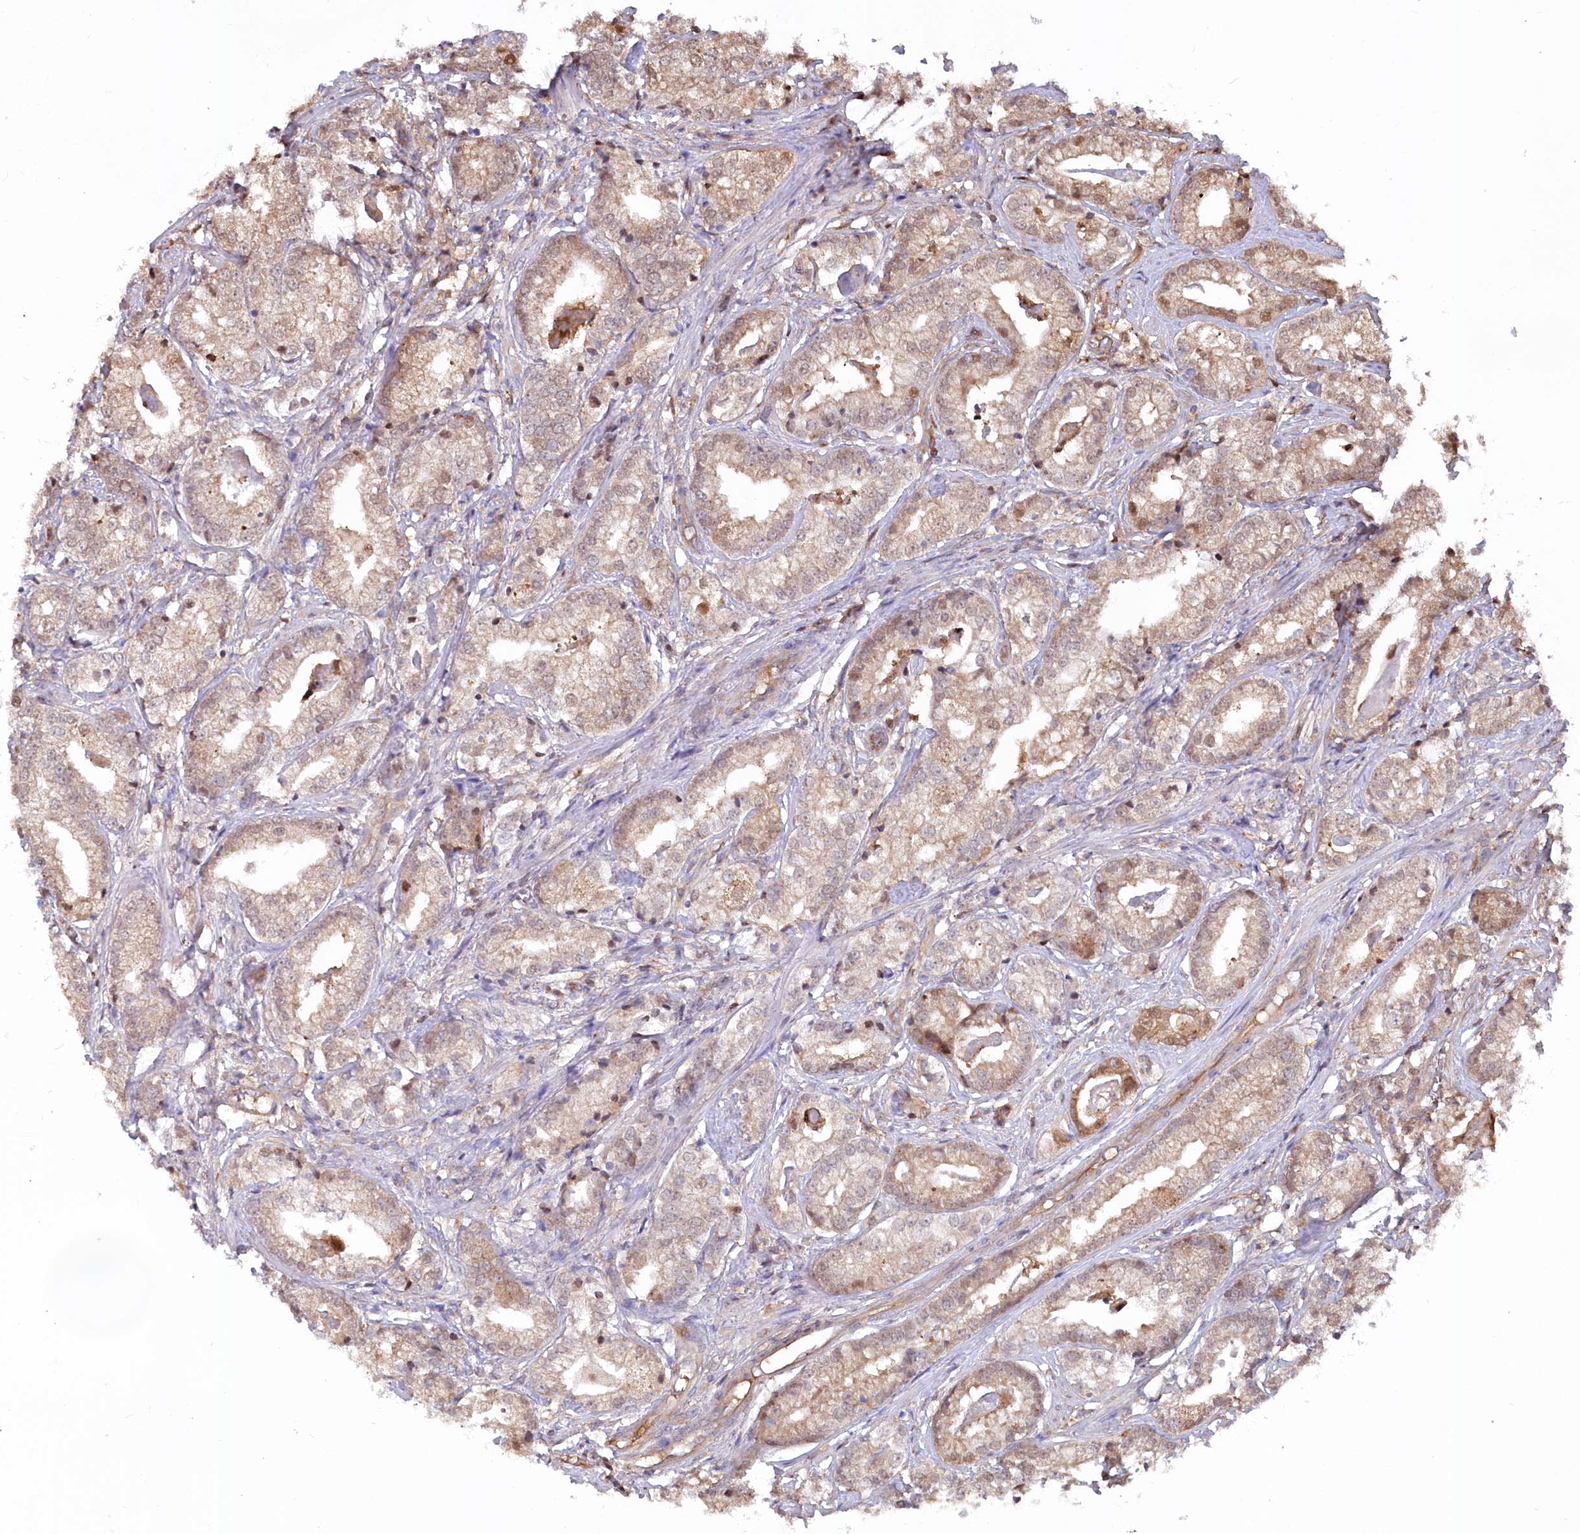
{"staining": {"intensity": "moderate", "quantity": "25%-75%", "location": "cytoplasmic/membranous"}, "tissue": "prostate cancer", "cell_type": "Tumor cells", "image_type": "cancer", "snomed": [{"axis": "morphology", "description": "Adenocarcinoma, High grade"}, {"axis": "topography", "description": "Prostate"}], "caption": "Immunohistochemistry (IHC) photomicrograph of prostate adenocarcinoma (high-grade) stained for a protein (brown), which demonstrates medium levels of moderate cytoplasmic/membranous expression in about 25%-75% of tumor cells.", "gene": "PSMA1", "patient": {"sex": "male", "age": 69}}